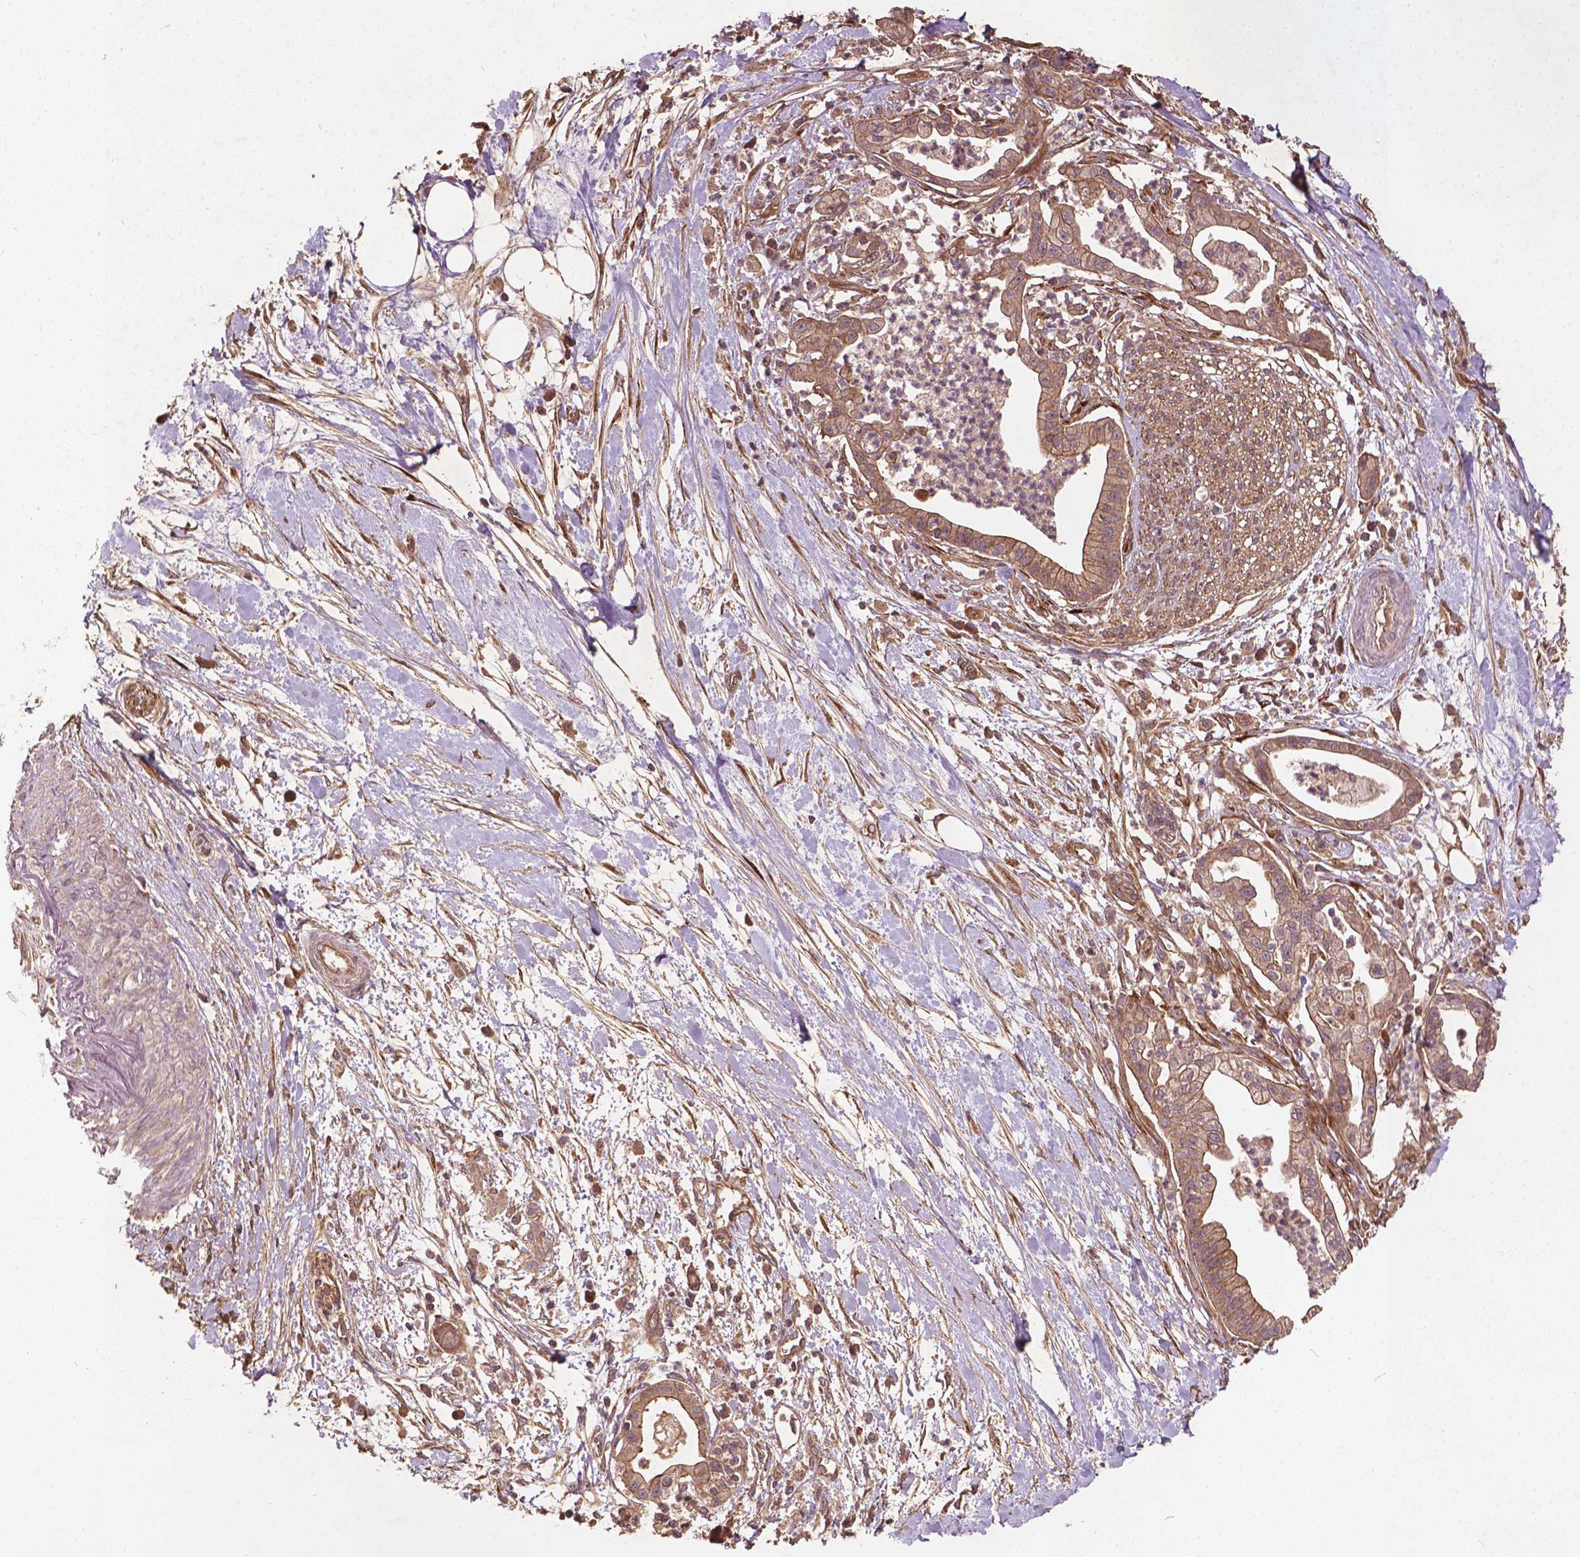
{"staining": {"intensity": "moderate", "quantity": ">75%", "location": "cytoplasmic/membranous"}, "tissue": "pancreatic cancer", "cell_type": "Tumor cells", "image_type": "cancer", "snomed": [{"axis": "morphology", "description": "Normal tissue, NOS"}, {"axis": "morphology", "description": "Adenocarcinoma, NOS"}, {"axis": "topography", "description": "Lymph node"}, {"axis": "topography", "description": "Pancreas"}], "caption": "Brown immunohistochemical staining in human adenocarcinoma (pancreatic) displays moderate cytoplasmic/membranous positivity in approximately >75% of tumor cells.", "gene": "UBXN2A", "patient": {"sex": "female", "age": 58}}